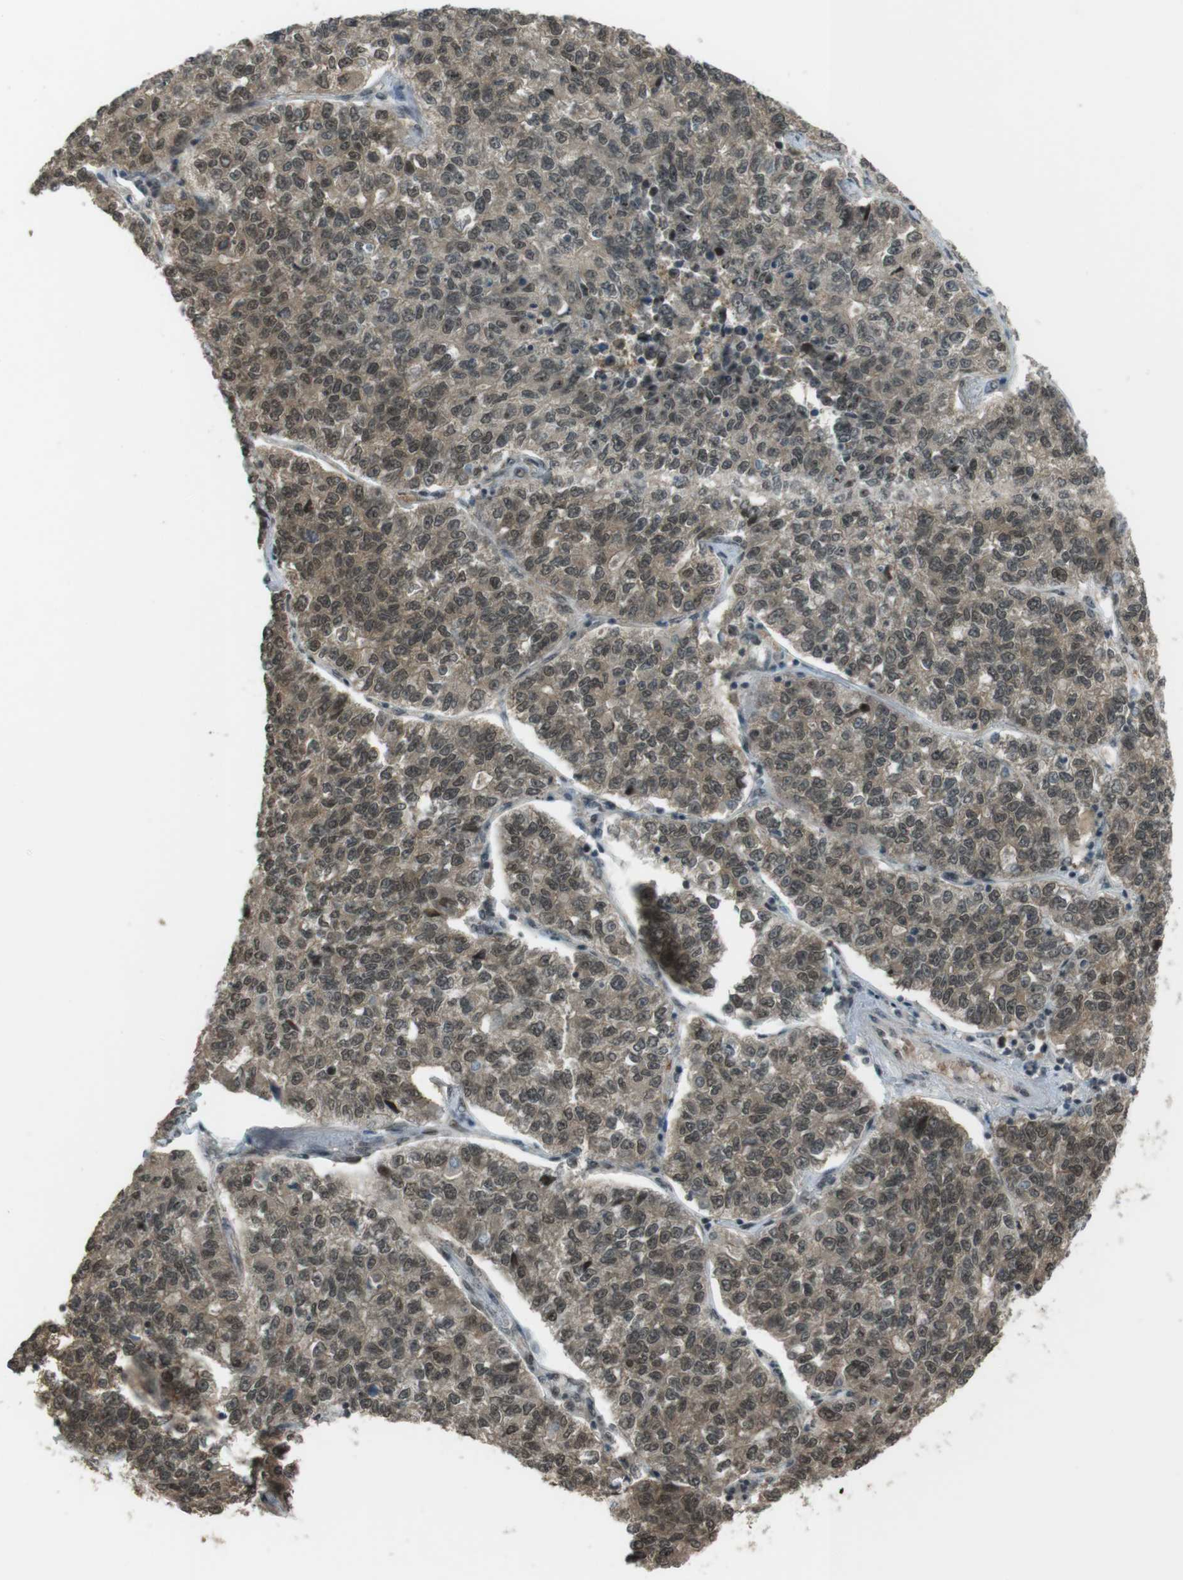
{"staining": {"intensity": "weak", "quantity": ">75%", "location": "cytoplasmic/membranous,nuclear"}, "tissue": "lung cancer", "cell_type": "Tumor cells", "image_type": "cancer", "snomed": [{"axis": "morphology", "description": "Adenocarcinoma, NOS"}, {"axis": "topography", "description": "Lung"}], "caption": "An immunohistochemistry histopathology image of neoplastic tissue is shown. Protein staining in brown labels weak cytoplasmic/membranous and nuclear positivity in lung adenocarcinoma within tumor cells.", "gene": "SLITRK5", "patient": {"sex": "male", "age": 49}}